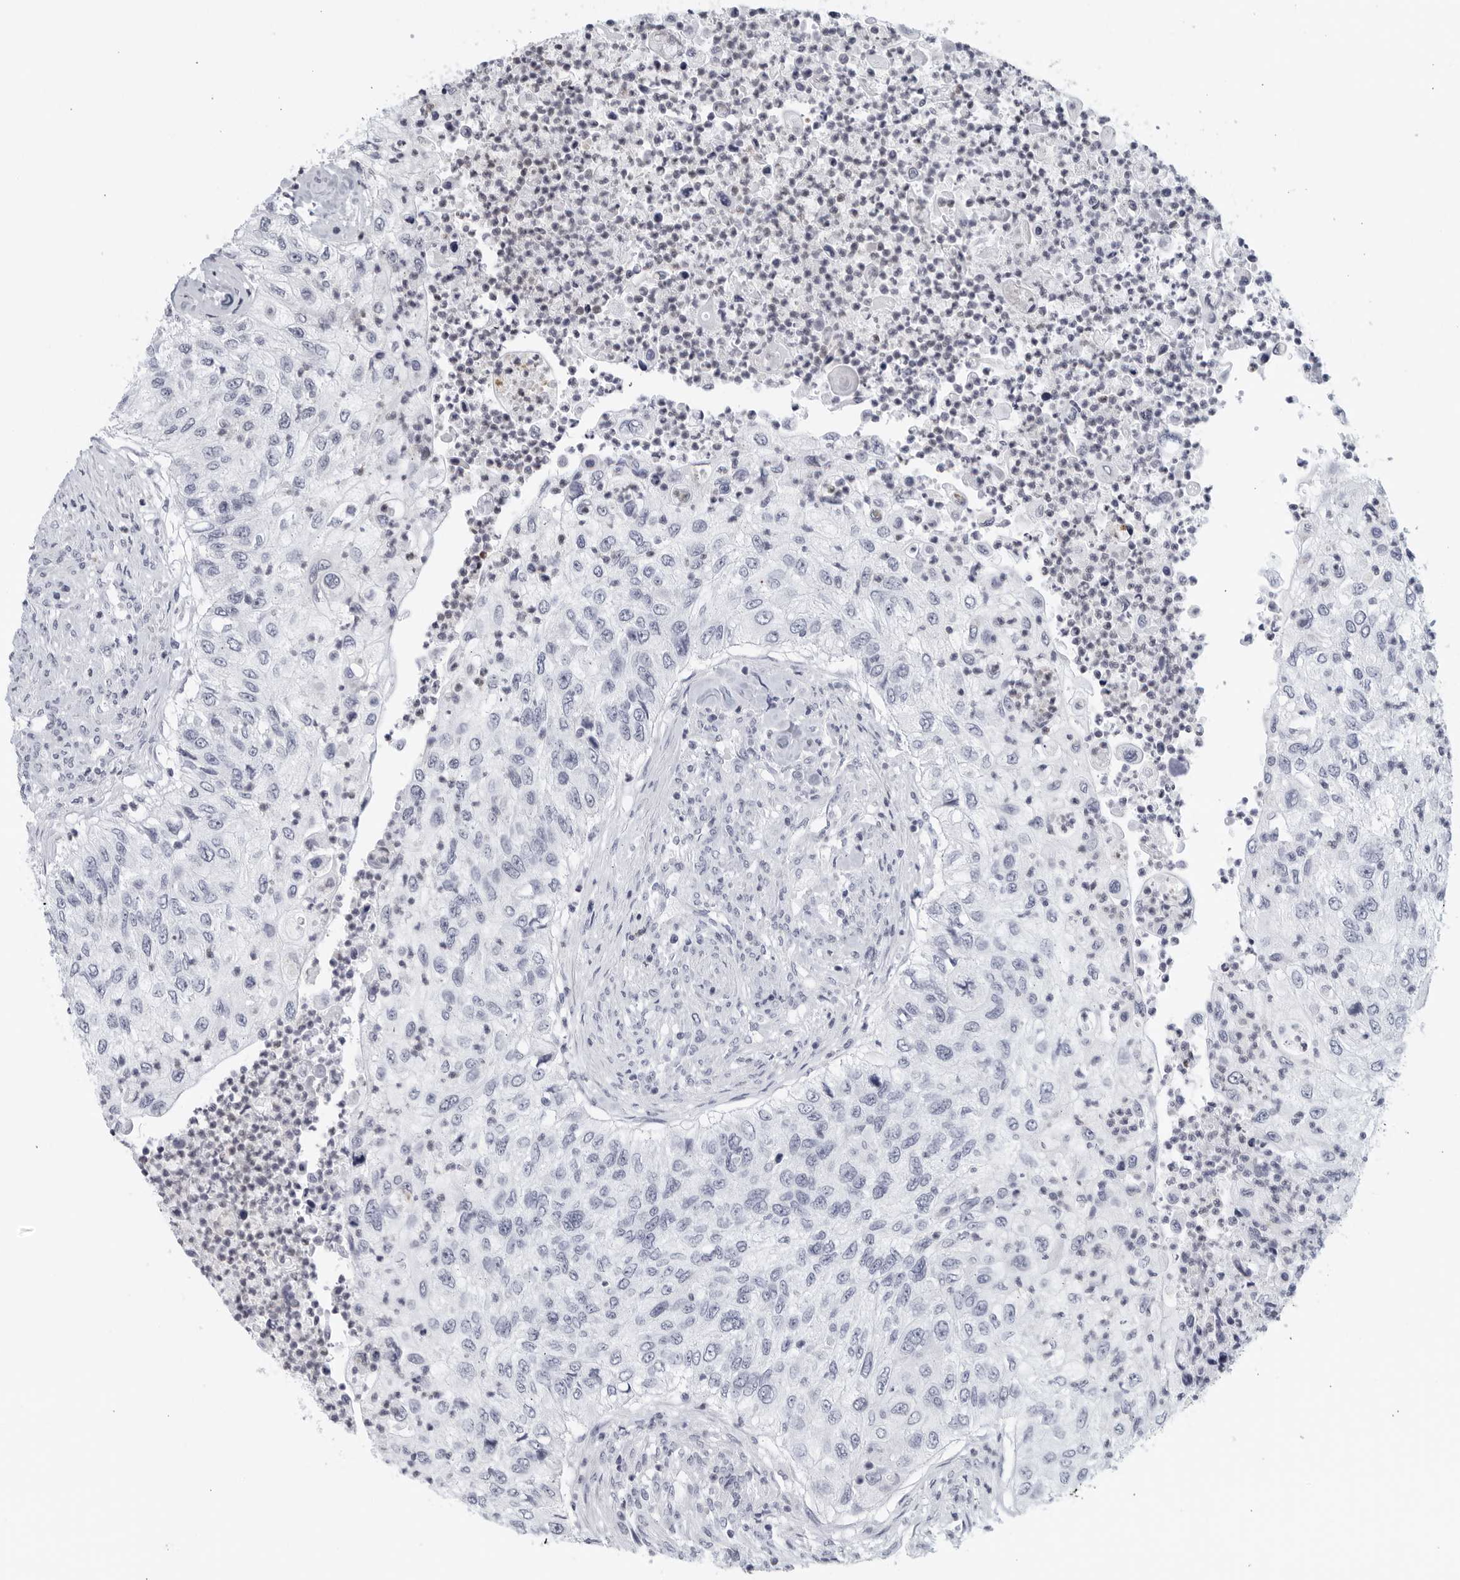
{"staining": {"intensity": "negative", "quantity": "none", "location": "none"}, "tissue": "urothelial cancer", "cell_type": "Tumor cells", "image_type": "cancer", "snomed": [{"axis": "morphology", "description": "Urothelial carcinoma, High grade"}, {"axis": "topography", "description": "Urinary bladder"}], "caption": "The micrograph reveals no staining of tumor cells in urothelial cancer. The staining is performed using DAB brown chromogen with nuclei counter-stained in using hematoxylin.", "gene": "KLK7", "patient": {"sex": "female", "age": 60}}